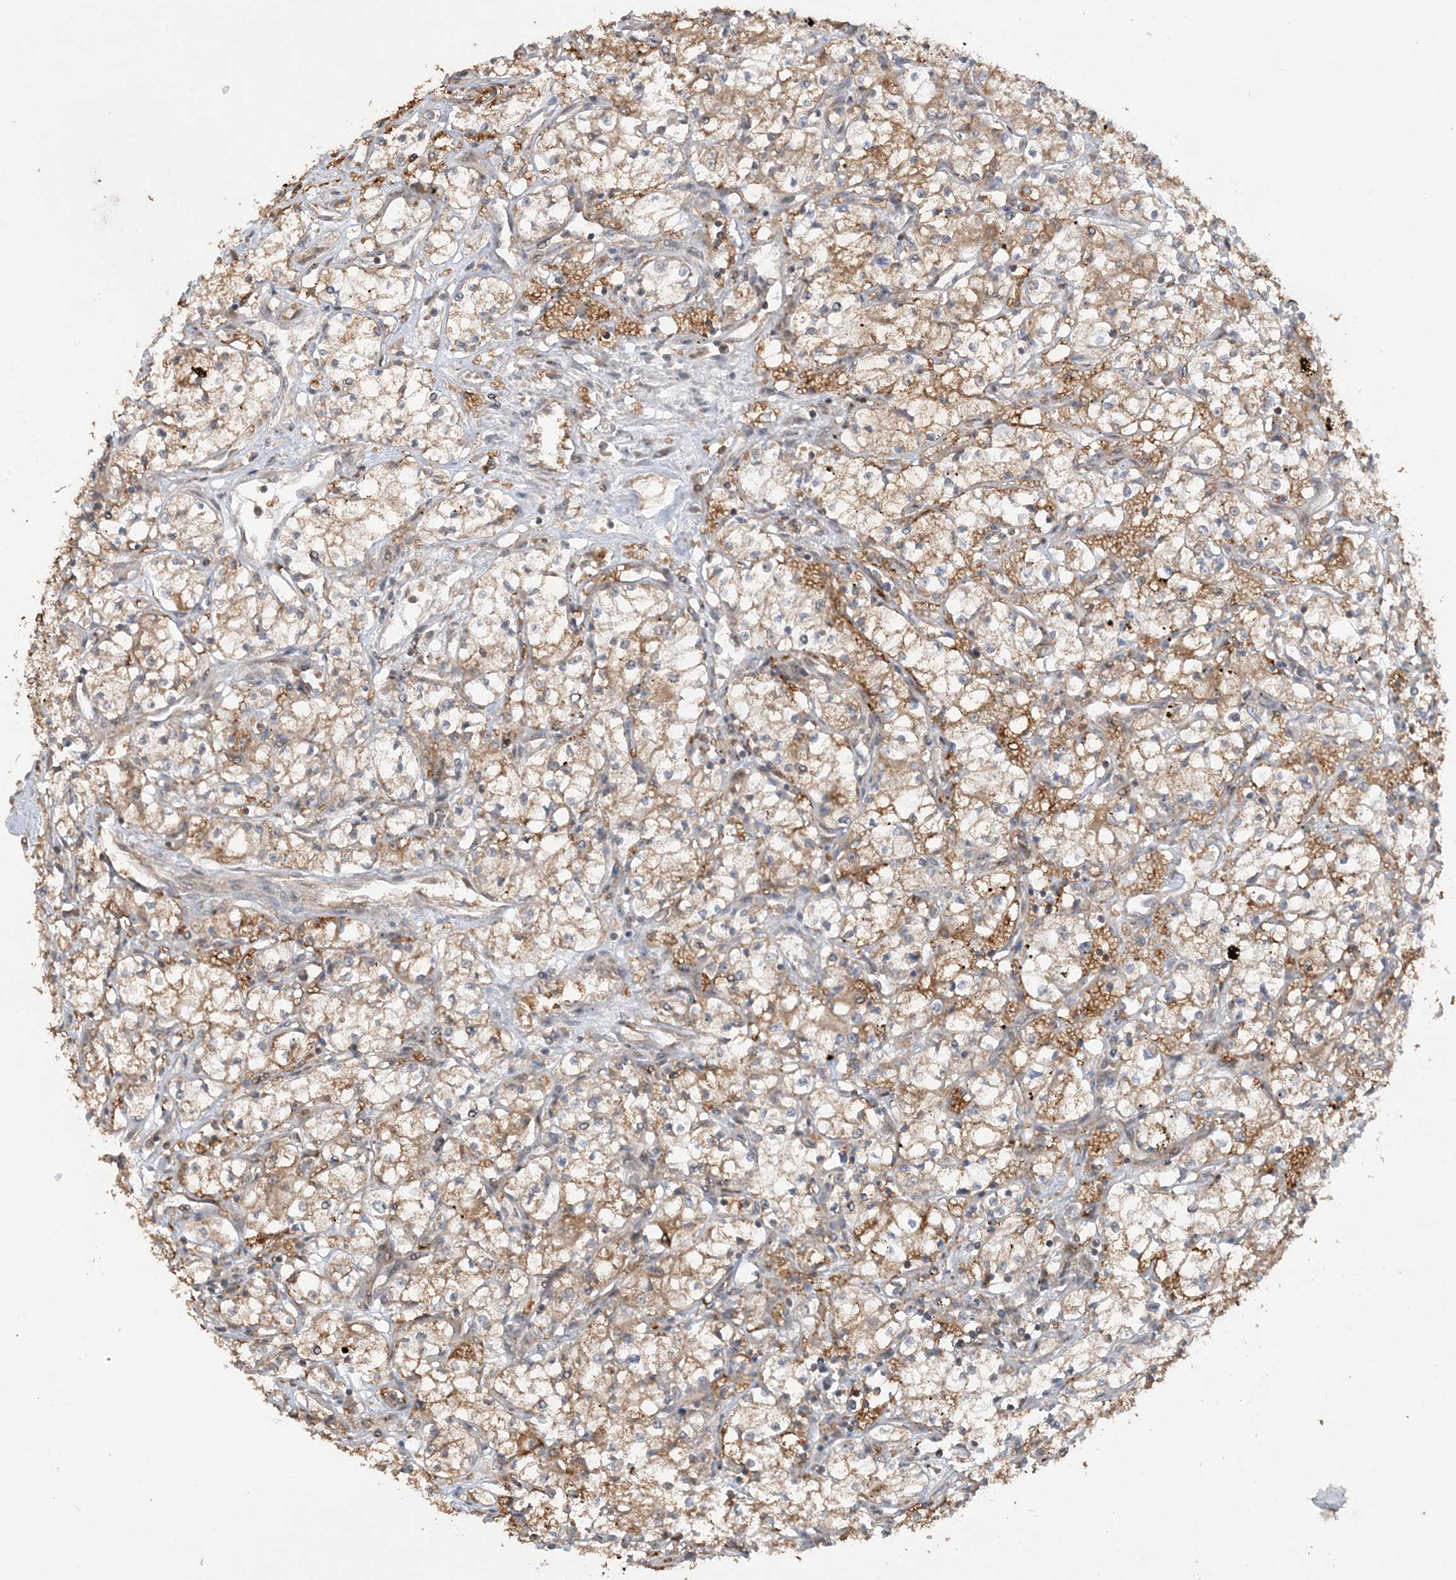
{"staining": {"intensity": "moderate", "quantity": "25%-75%", "location": "cytoplasmic/membranous"}, "tissue": "renal cancer", "cell_type": "Tumor cells", "image_type": "cancer", "snomed": [{"axis": "morphology", "description": "Adenocarcinoma, NOS"}, {"axis": "topography", "description": "Kidney"}], "caption": "Protein staining exhibits moderate cytoplasmic/membranous positivity in approximately 25%-75% of tumor cells in renal cancer (adenocarcinoma).", "gene": "PUSL1", "patient": {"sex": "male", "age": 59}}